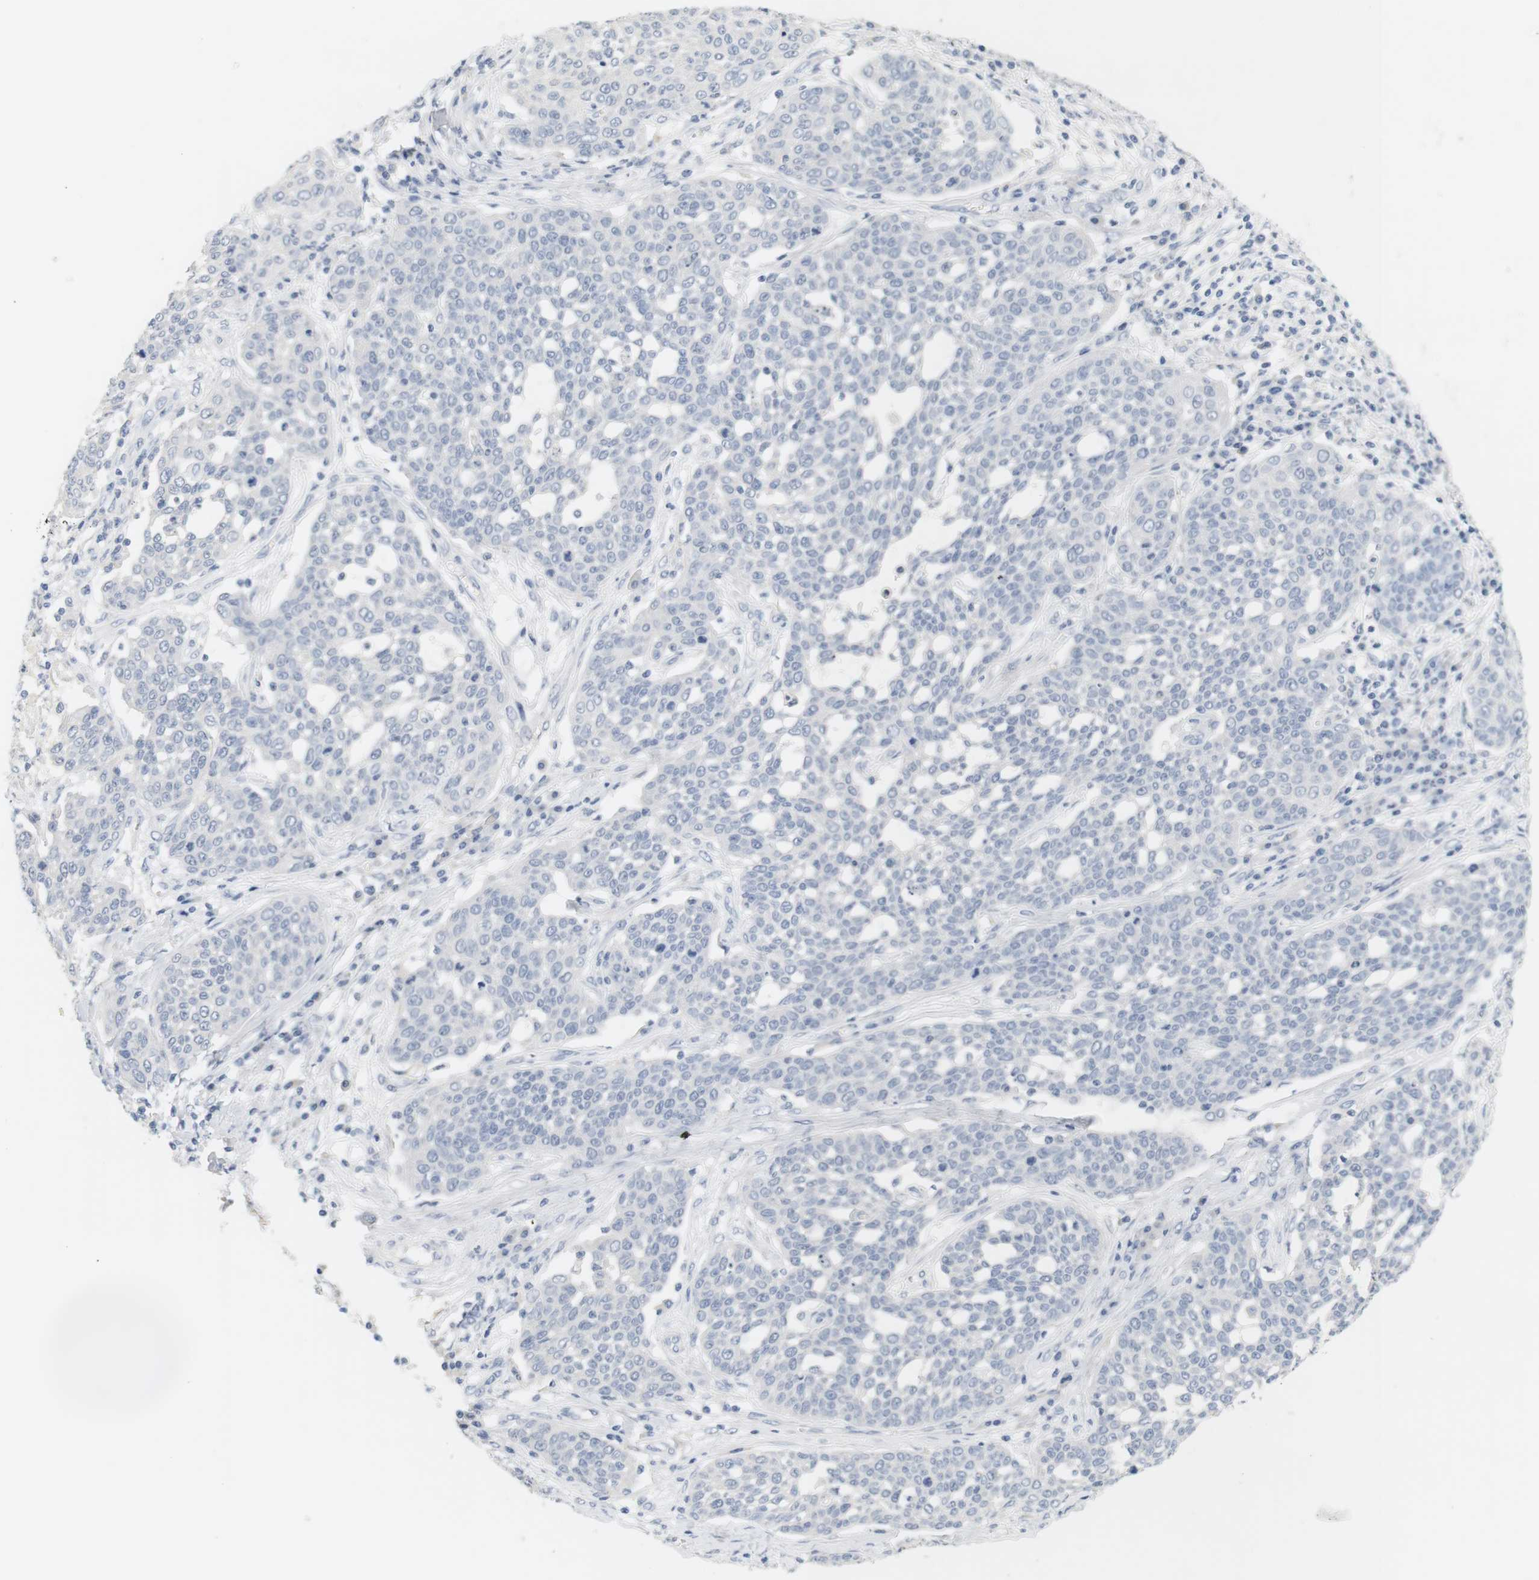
{"staining": {"intensity": "negative", "quantity": "none", "location": "none"}, "tissue": "cervical cancer", "cell_type": "Tumor cells", "image_type": "cancer", "snomed": [{"axis": "morphology", "description": "Squamous cell carcinoma, NOS"}, {"axis": "topography", "description": "Cervix"}], "caption": "There is no significant staining in tumor cells of cervical cancer (squamous cell carcinoma).", "gene": "OPRM1", "patient": {"sex": "female", "age": 34}}